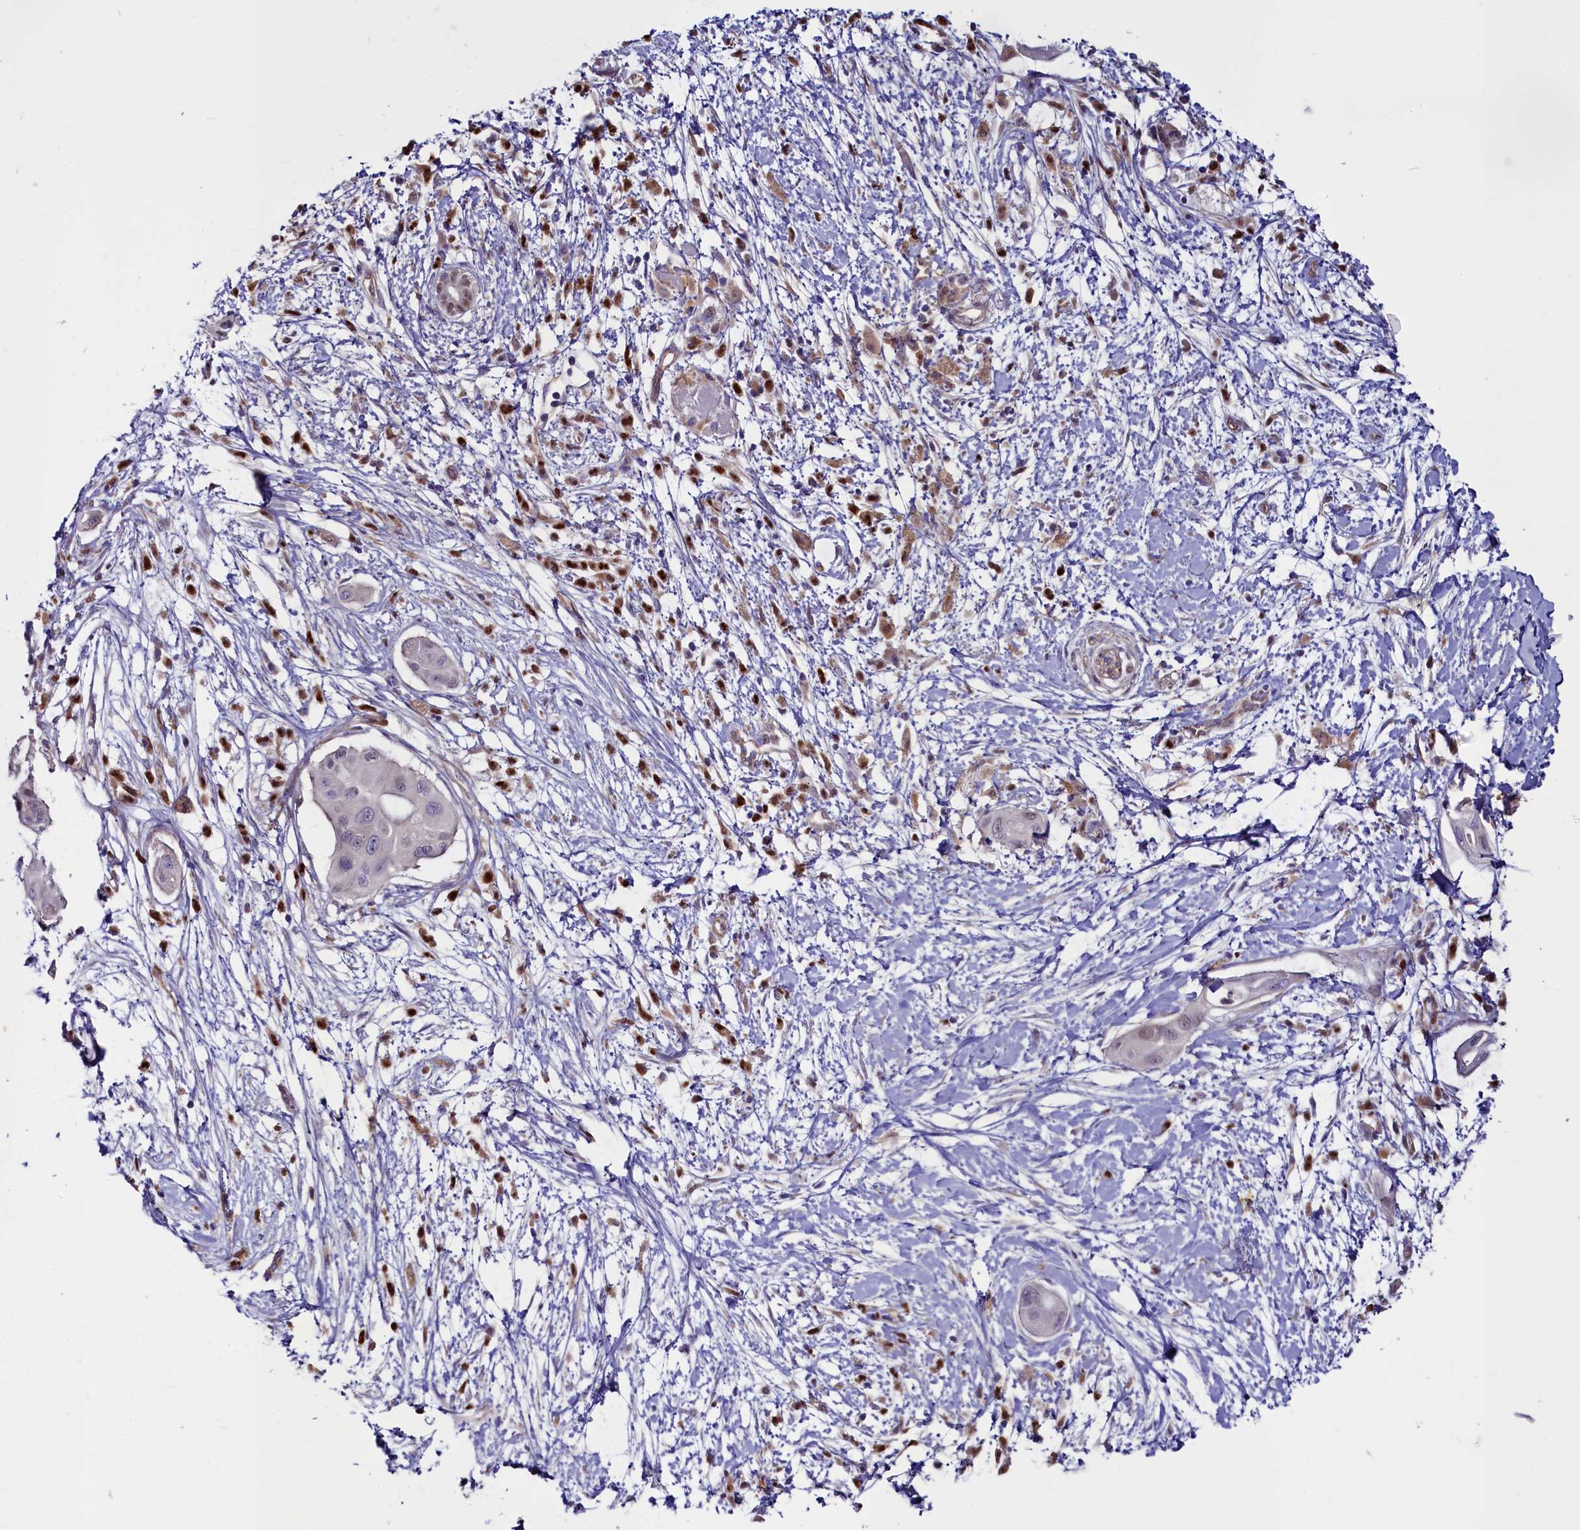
{"staining": {"intensity": "moderate", "quantity": "<25%", "location": "nuclear"}, "tissue": "pancreatic cancer", "cell_type": "Tumor cells", "image_type": "cancer", "snomed": [{"axis": "morphology", "description": "Adenocarcinoma, NOS"}, {"axis": "topography", "description": "Pancreas"}], "caption": "Adenocarcinoma (pancreatic) was stained to show a protein in brown. There is low levels of moderate nuclear expression in approximately <25% of tumor cells.", "gene": "PDILT", "patient": {"sex": "male", "age": 68}}